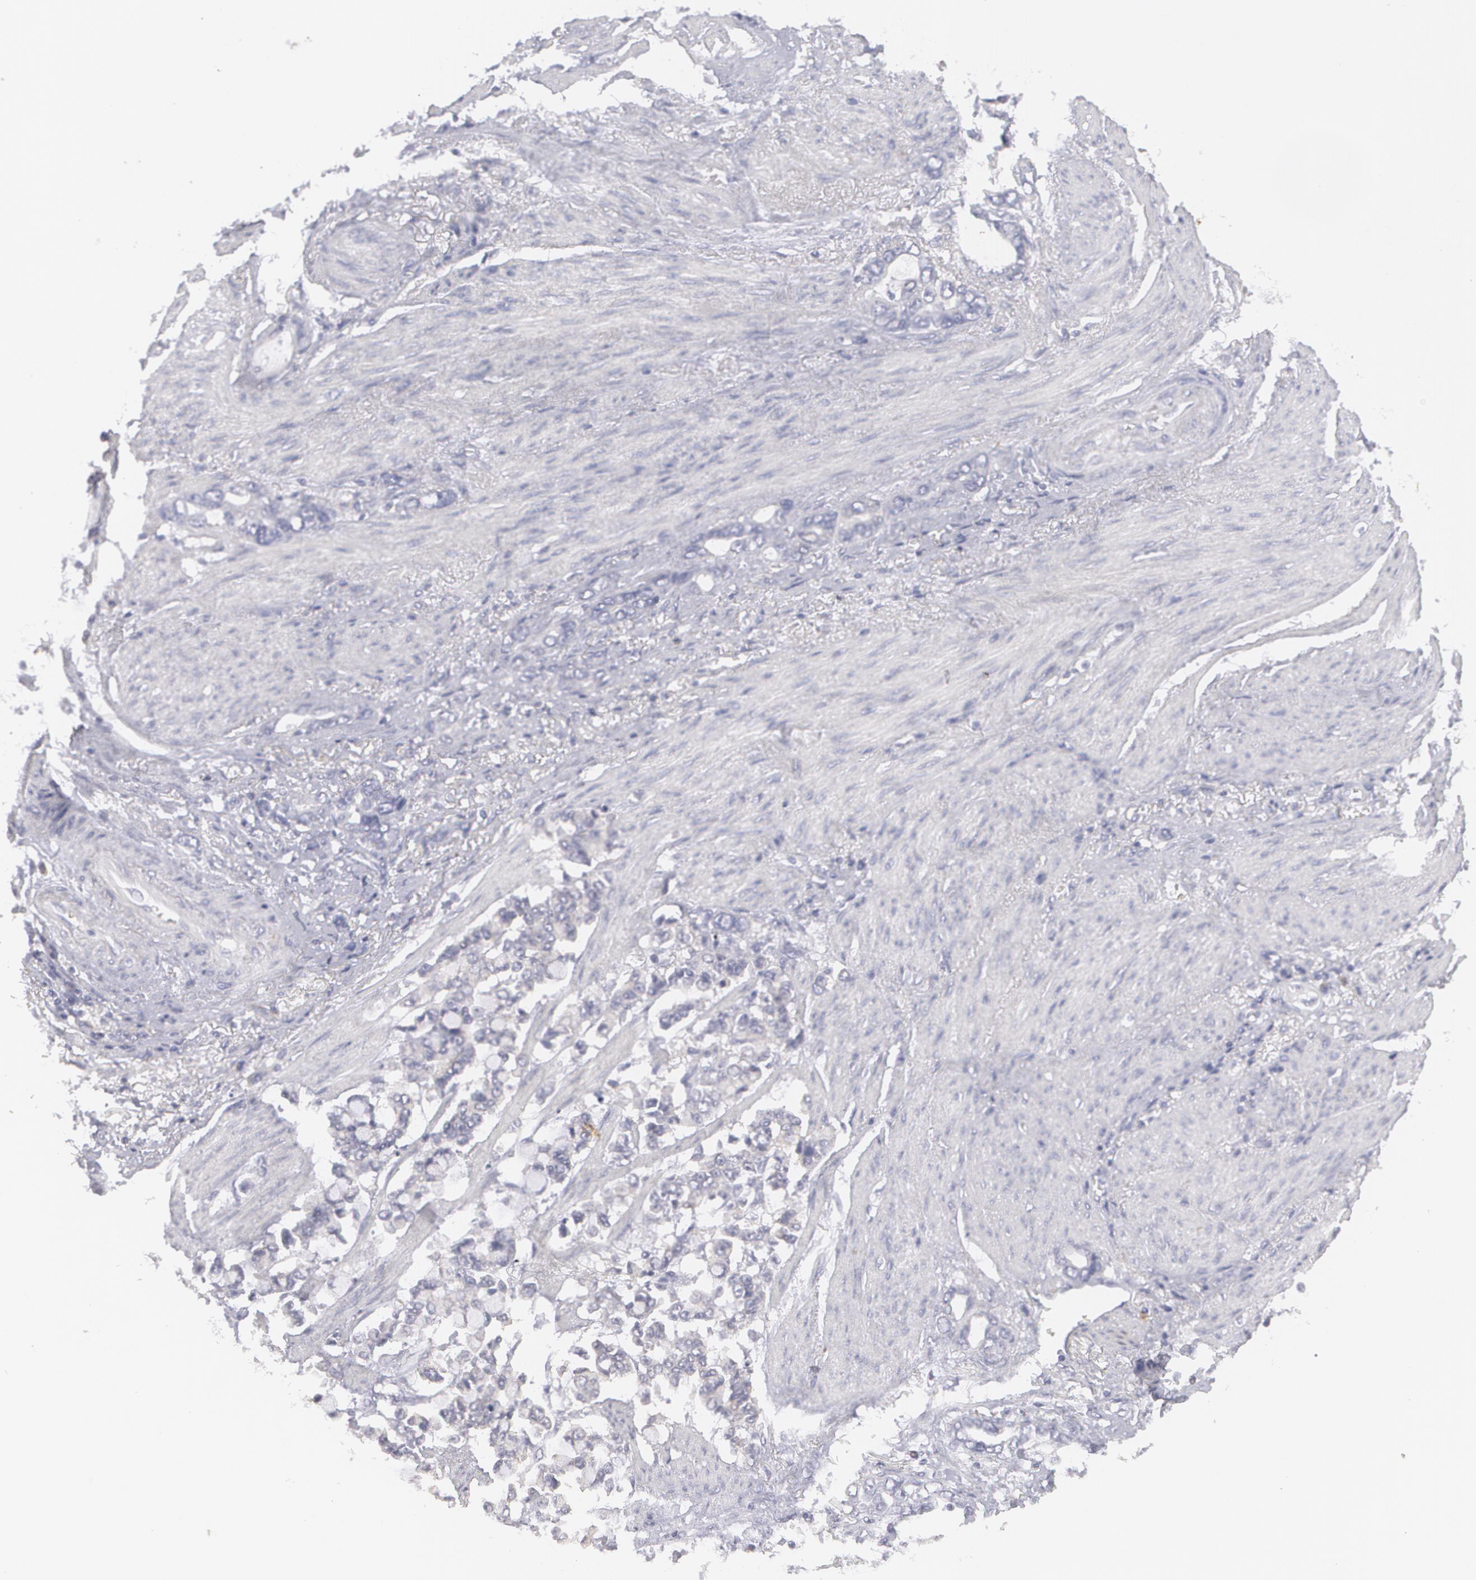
{"staining": {"intensity": "negative", "quantity": "none", "location": "none"}, "tissue": "stomach cancer", "cell_type": "Tumor cells", "image_type": "cancer", "snomed": [{"axis": "morphology", "description": "Adenocarcinoma, NOS"}, {"axis": "topography", "description": "Stomach"}], "caption": "Tumor cells show no significant expression in stomach cancer.", "gene": "MBNL3", "patient": {"sex": "male", "age": 78}}